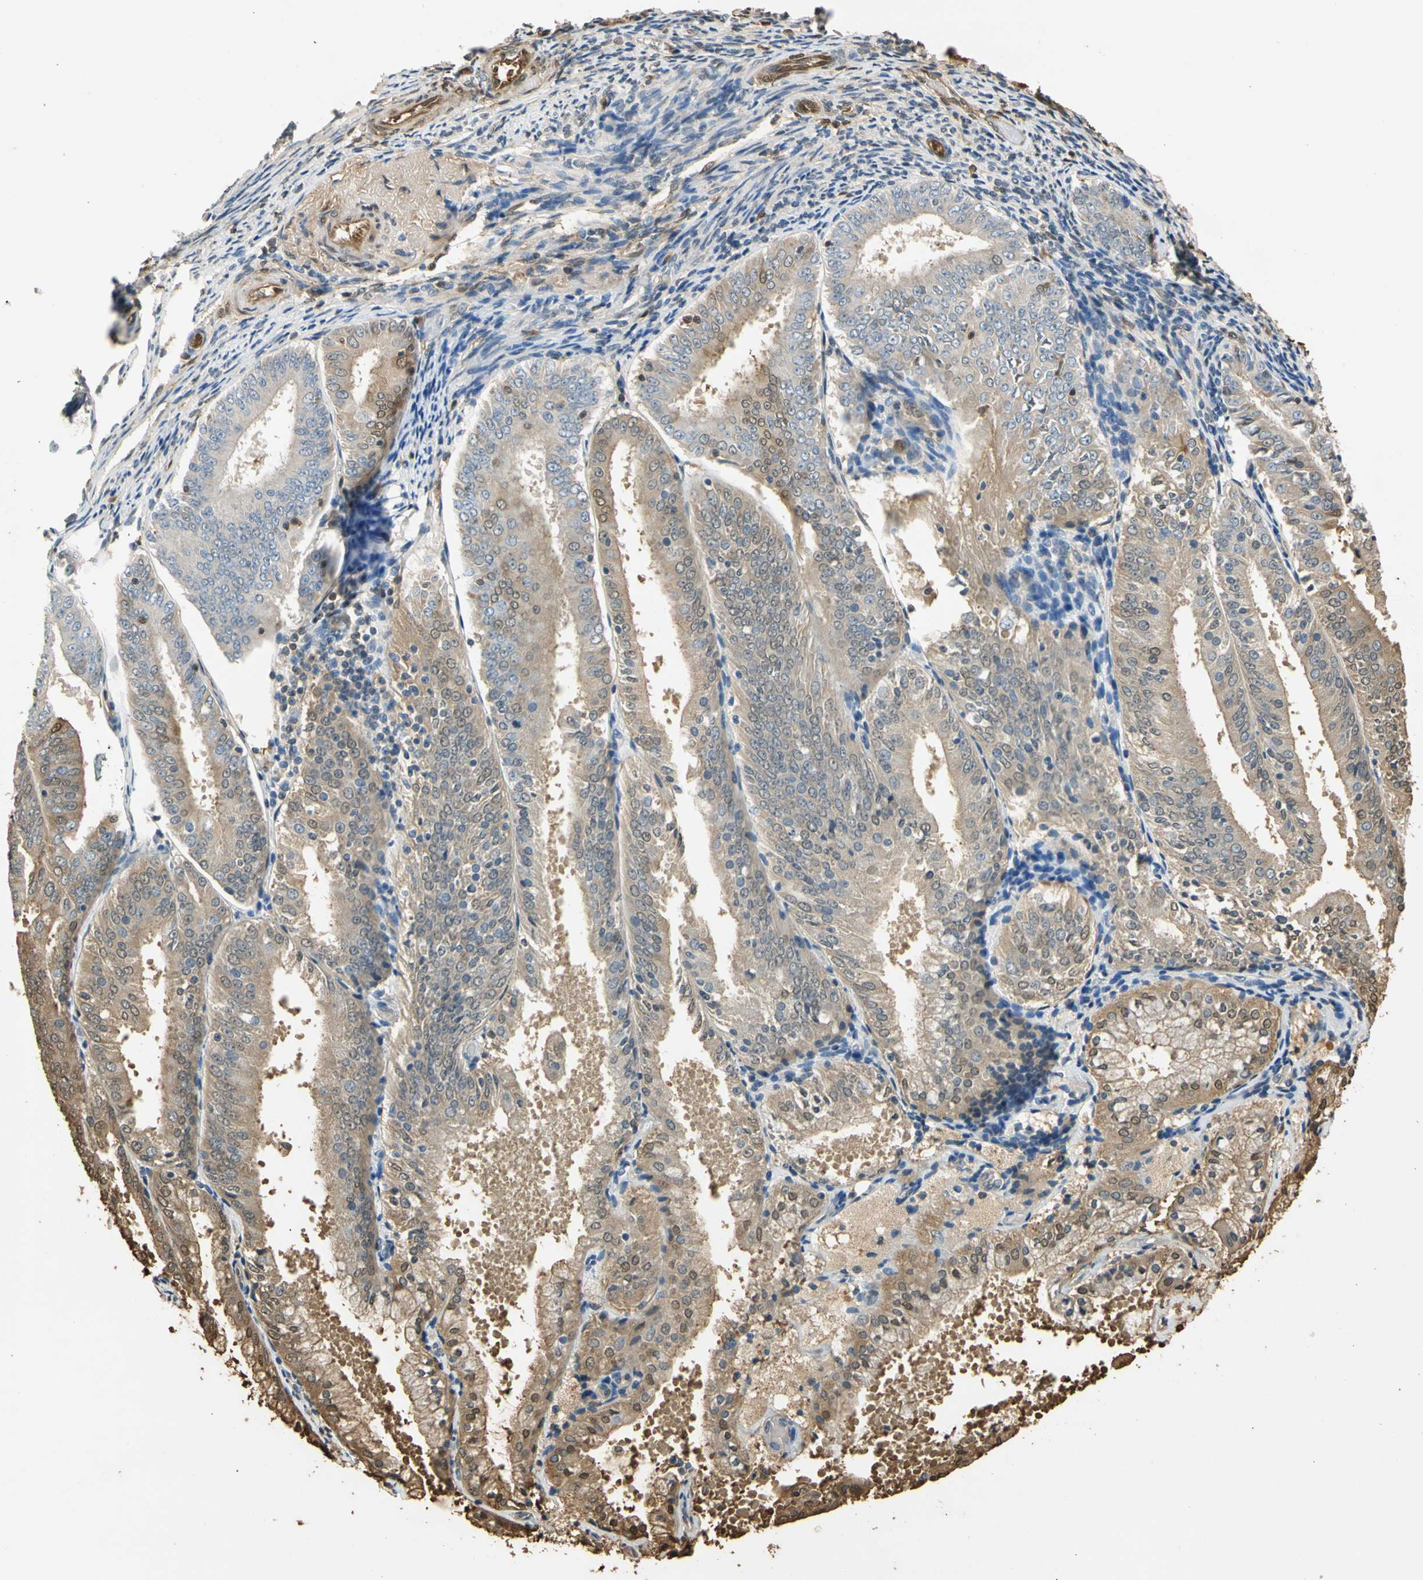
{"staining": {"intensity": "moderate", "quantity": "25%-75%", "location": "cytoplasmic/membranous,nuclear"}, "tissue": "endometrial cancer", "cell_type": "Tumor cells", "image_type": "cancer", "snomed": [{"axis": "morphology", "description": "Adenocarcinoma, NOS"}, {"axis": "topography", "description": "Endometrium"}], "caption": "DAB immunohistochemical staining of human adenocarcinoma (endometrial) demonstrates moderate cytoplasmic/membranous and nuclear protein staining in approximately 25%-75% of tumor cells.", "gene": "S100A6", "patient": {"sex": "female", "age": 63}}